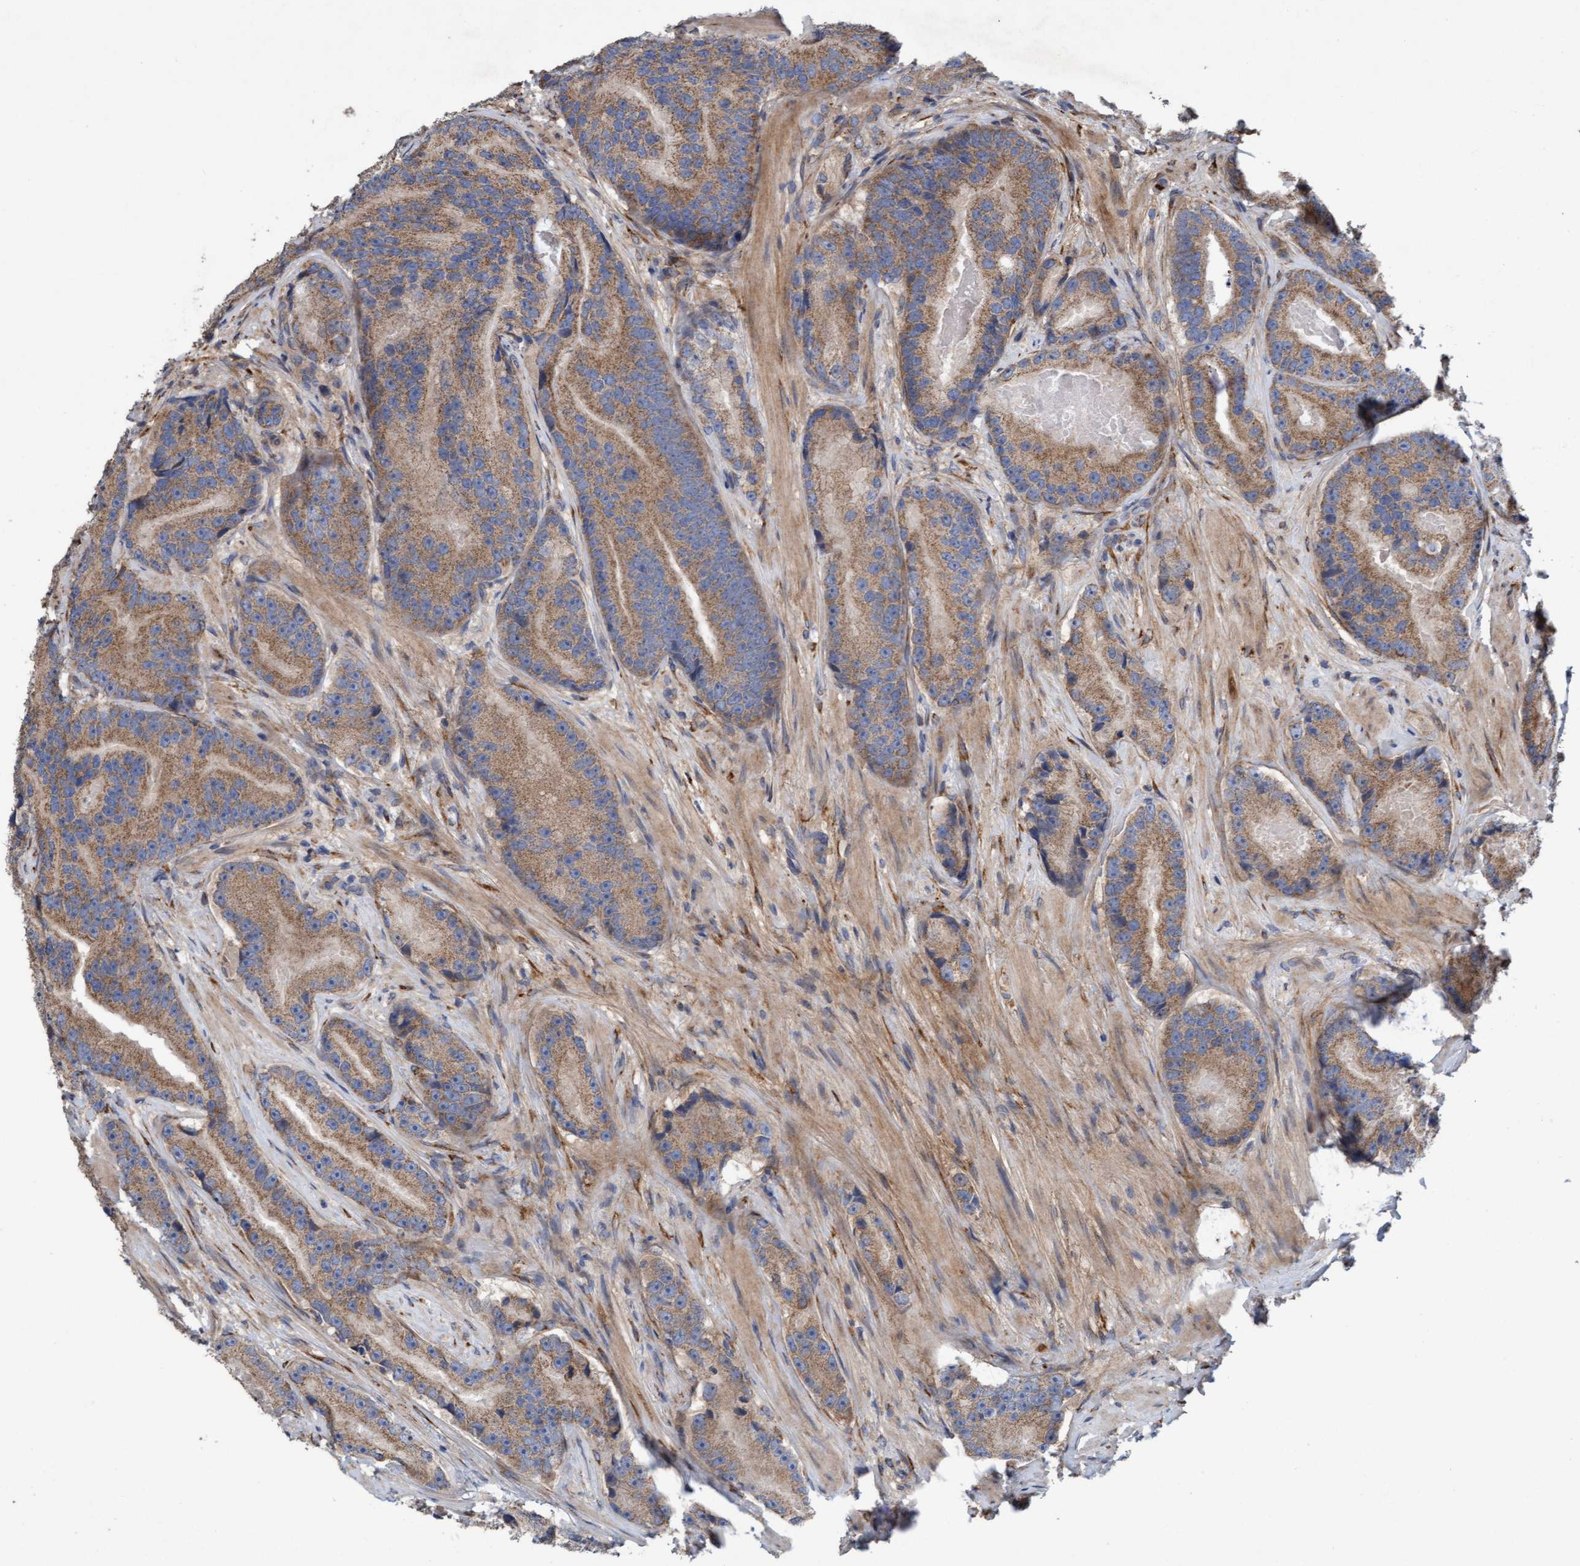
{"staining": {"intensity": "moderate", "quantity": ">75%", "location": "cytoplasmic/membranous"}, "tissue": "prostate cancer", "cell_type": "Tumor cells", "image_type": "cancer", "snomed": [{"axis": "morphology", "description": "Adenocarcinoma, High grade"}, {"axis": "topography", "description": "Prostate"}], "caption": "Immunohistochemical staining of human adenocarcinoma (high-grade) (prostate) reveals medium levels of moderate cytoplasmic/membranous expression in about >75% of tumor cells.", "gene": "DDHD2", "patient": {"sex": "male", "age": 55}}